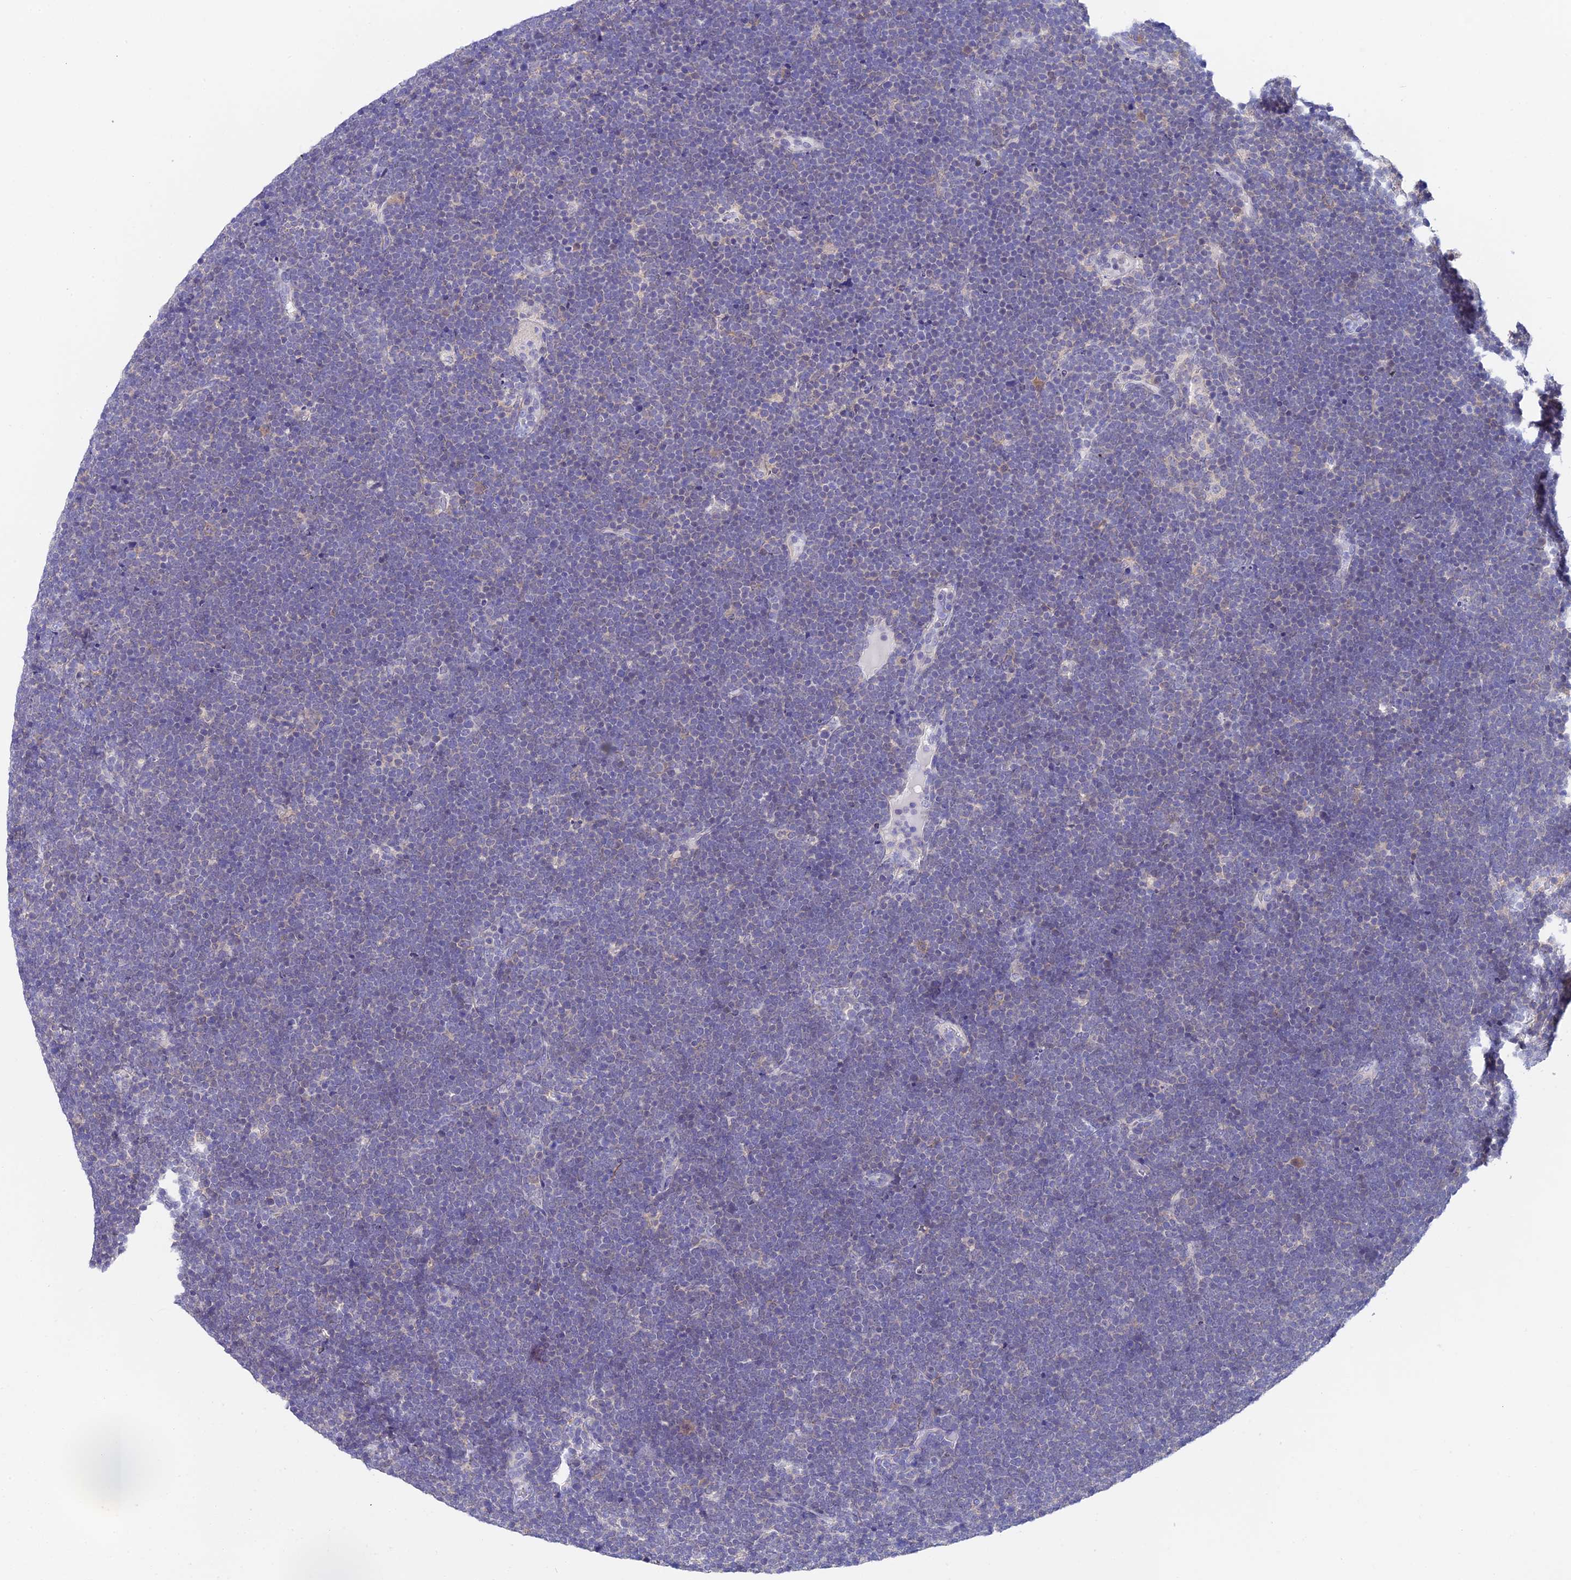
{"staining": {"intensity": "negative", "quantity": "none", "location": "none"}, "tissue": "lymphoma", "cell_type": "Tumor cells", "image_type": "cancer", "snomed": [{"axis": "morphology", "description": "Malignant lymphoma, non-Hodgkin's type, High grade"}, {"axis": "topography", "description": "Lymph node"}], "caption": "DAB (3,3'-diaminobenzidine) immunohistochemical staining of lymphoma shows no significant expression in tumor cells.", "gene": "STUB1", "patient": {"sex": "male", "age": 13}}